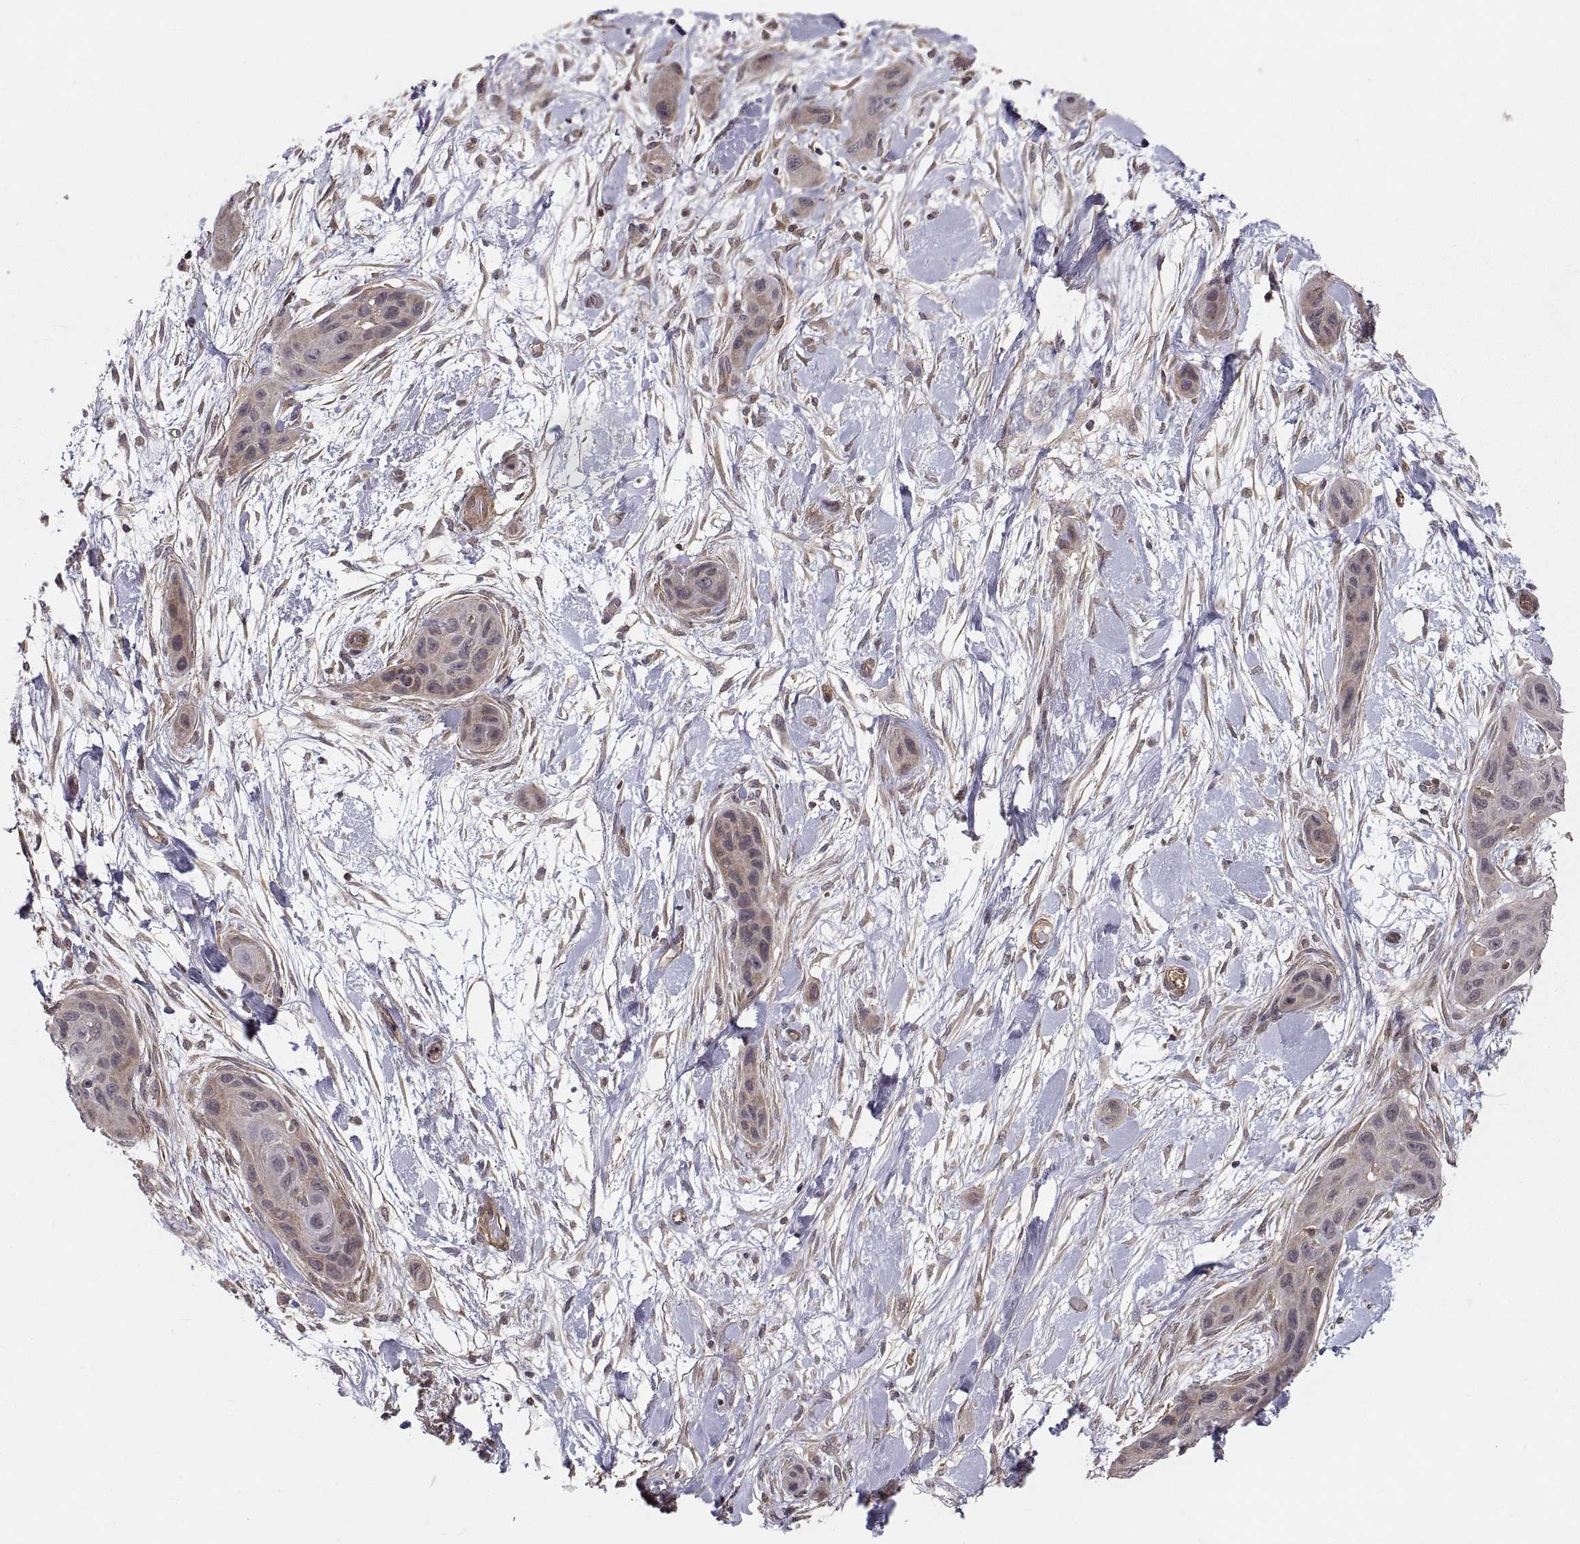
{"staining": {"intensity": "weak", "quantity": "<25%", "location": "cytoplasmic/membranous"}, "tissue": "skin cancer", "cell_type": "Tumor cells", "image_type": "cancer", "snomed": [{"axis": "morphology", "description": "Squamous cell carcinoma, NOS"}, {"axis": "topography", "description": "Skin"}], "caption": "Histopathology image shows no significant protein staining in tumor cells of squamous cell carcinoma (skin).", "gene": "ABL2", "patient": {"sex": "male", "age": 79}}